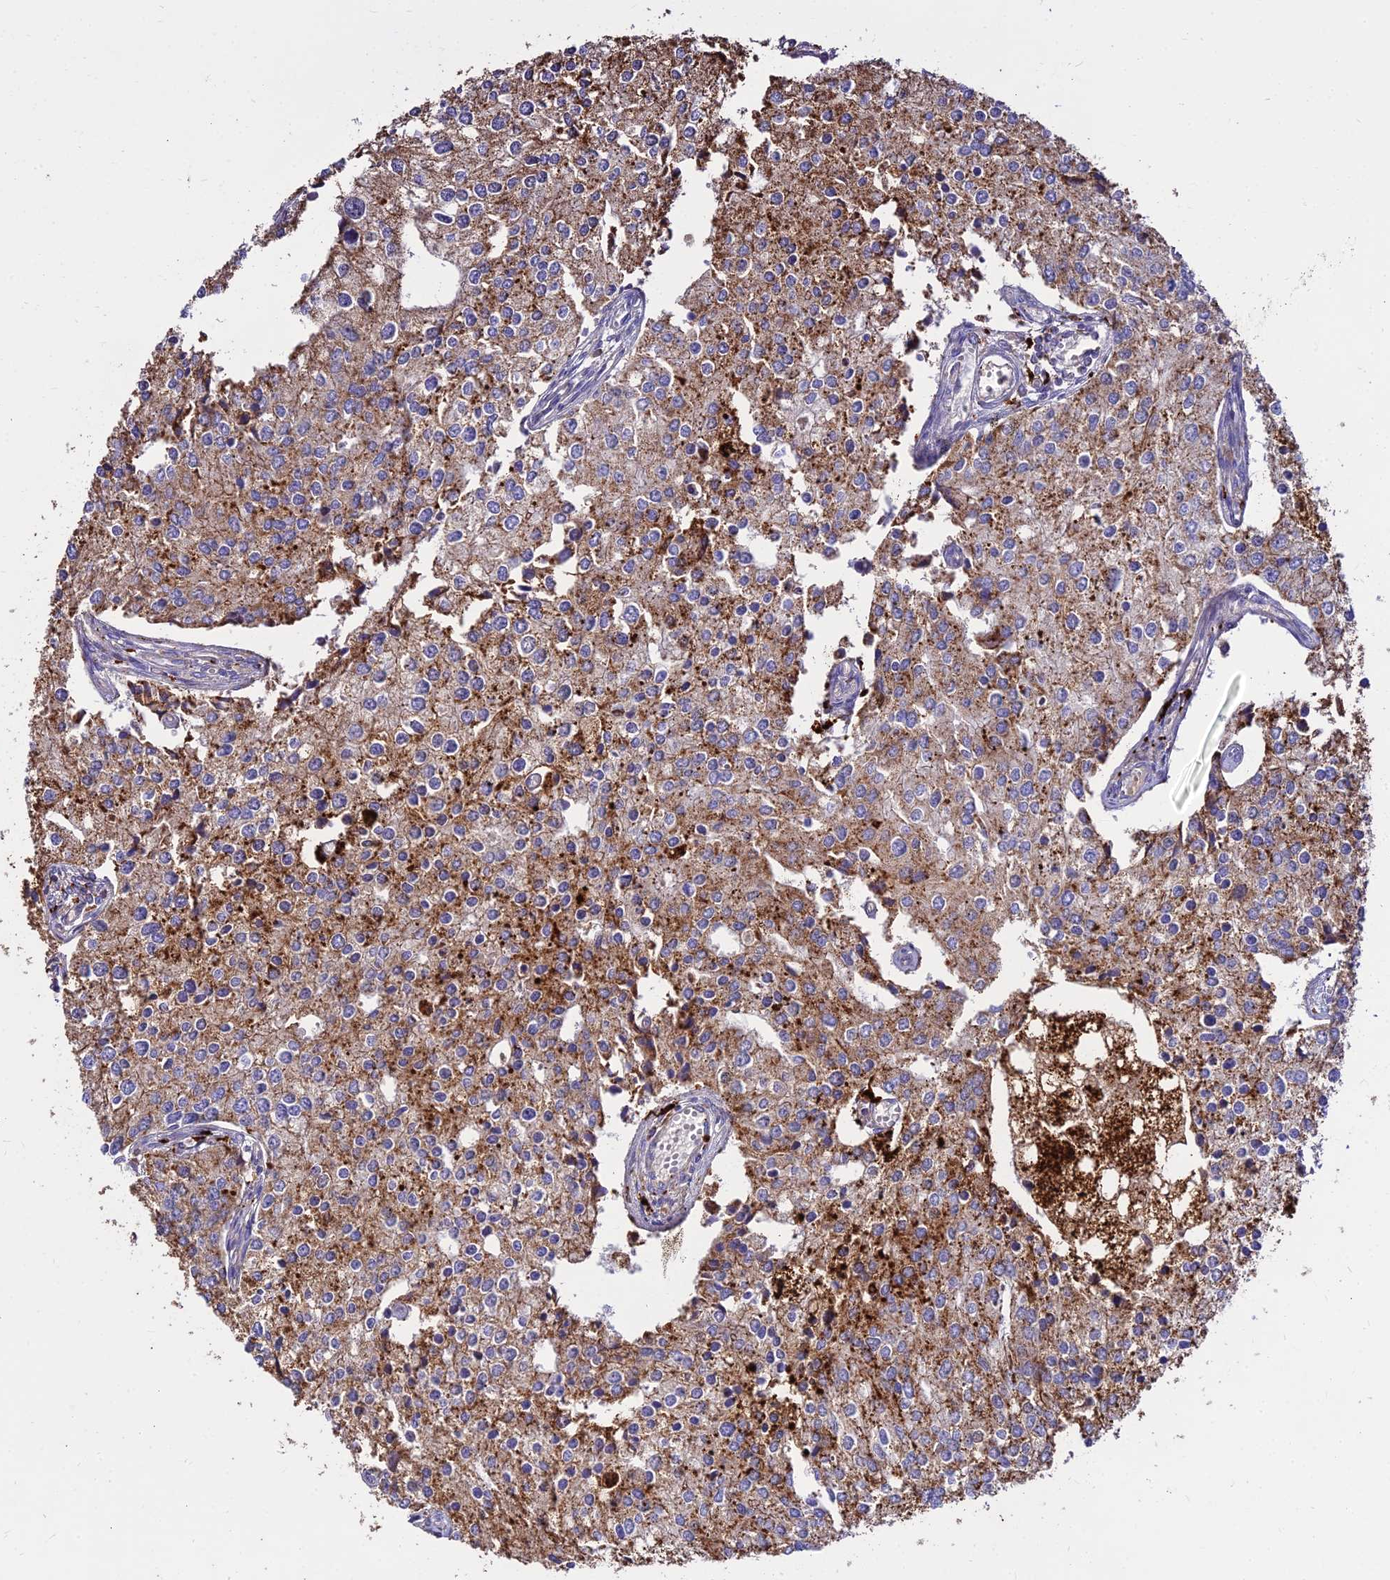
{"staining": {"intensity": "moderate", "quantity": ">75%", "location": "cytoplasmic/membranous"}, "tissue": "prostate cancer", "cell_type": "Tumor cells", "image_type": "cancer", "snomed": [{"axis": "morphology", "description": "Adenocarcinoma, High grade"}, {"axis": "topography", "description": "Prostate"}], "caption": "A brown stain labels moderate cytoplasmic/membranous staining of a protein in high-grade adenocarcinoma (prostate) tumor cells.", "gene": "PNLIPRP3", "patient": {"sex": "male", "age": 62}}